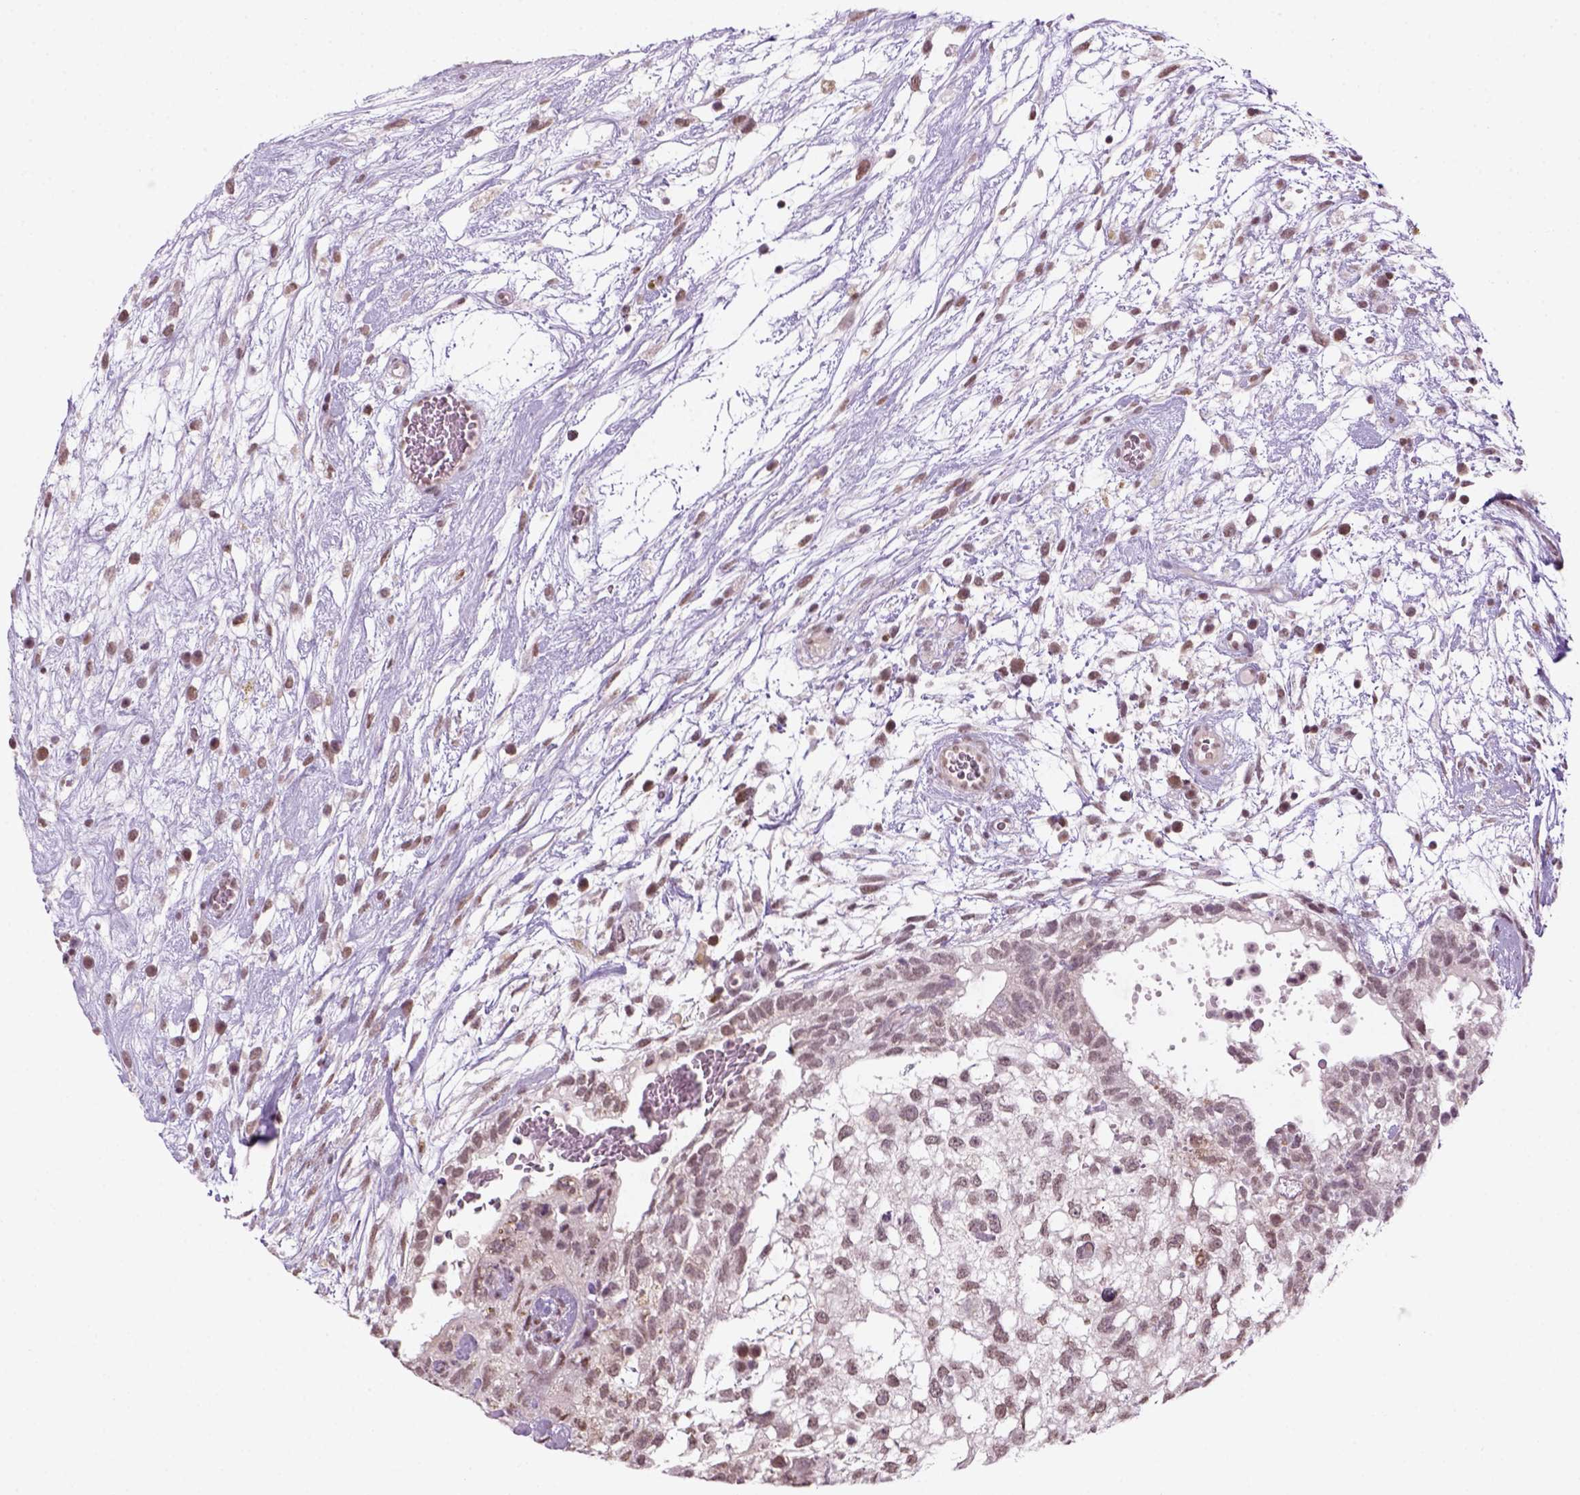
{"staining": {"intensity": "weak", "quantity": "25%-75%", "location": "nuclear"}, "tissue": "testis cancer", "cell_type": "Tumor cells", "image_type": "cancer", "snomed": [{"axis": "morphology", "description": "Normal tissue, NOS"}, {"axis": "morphology", "description": "Carcinoma, Embryonal, NOS"}, {"axis": "topography", "description": "Testis"}], "caption": "Protein expression analysis of embryonal carcinoma (testis) demonstrates weak nuclear positivity in about 25%-75% of tumor cells.", "gene": "GOT1", "patient": {"sex": "male", "age": 32}}